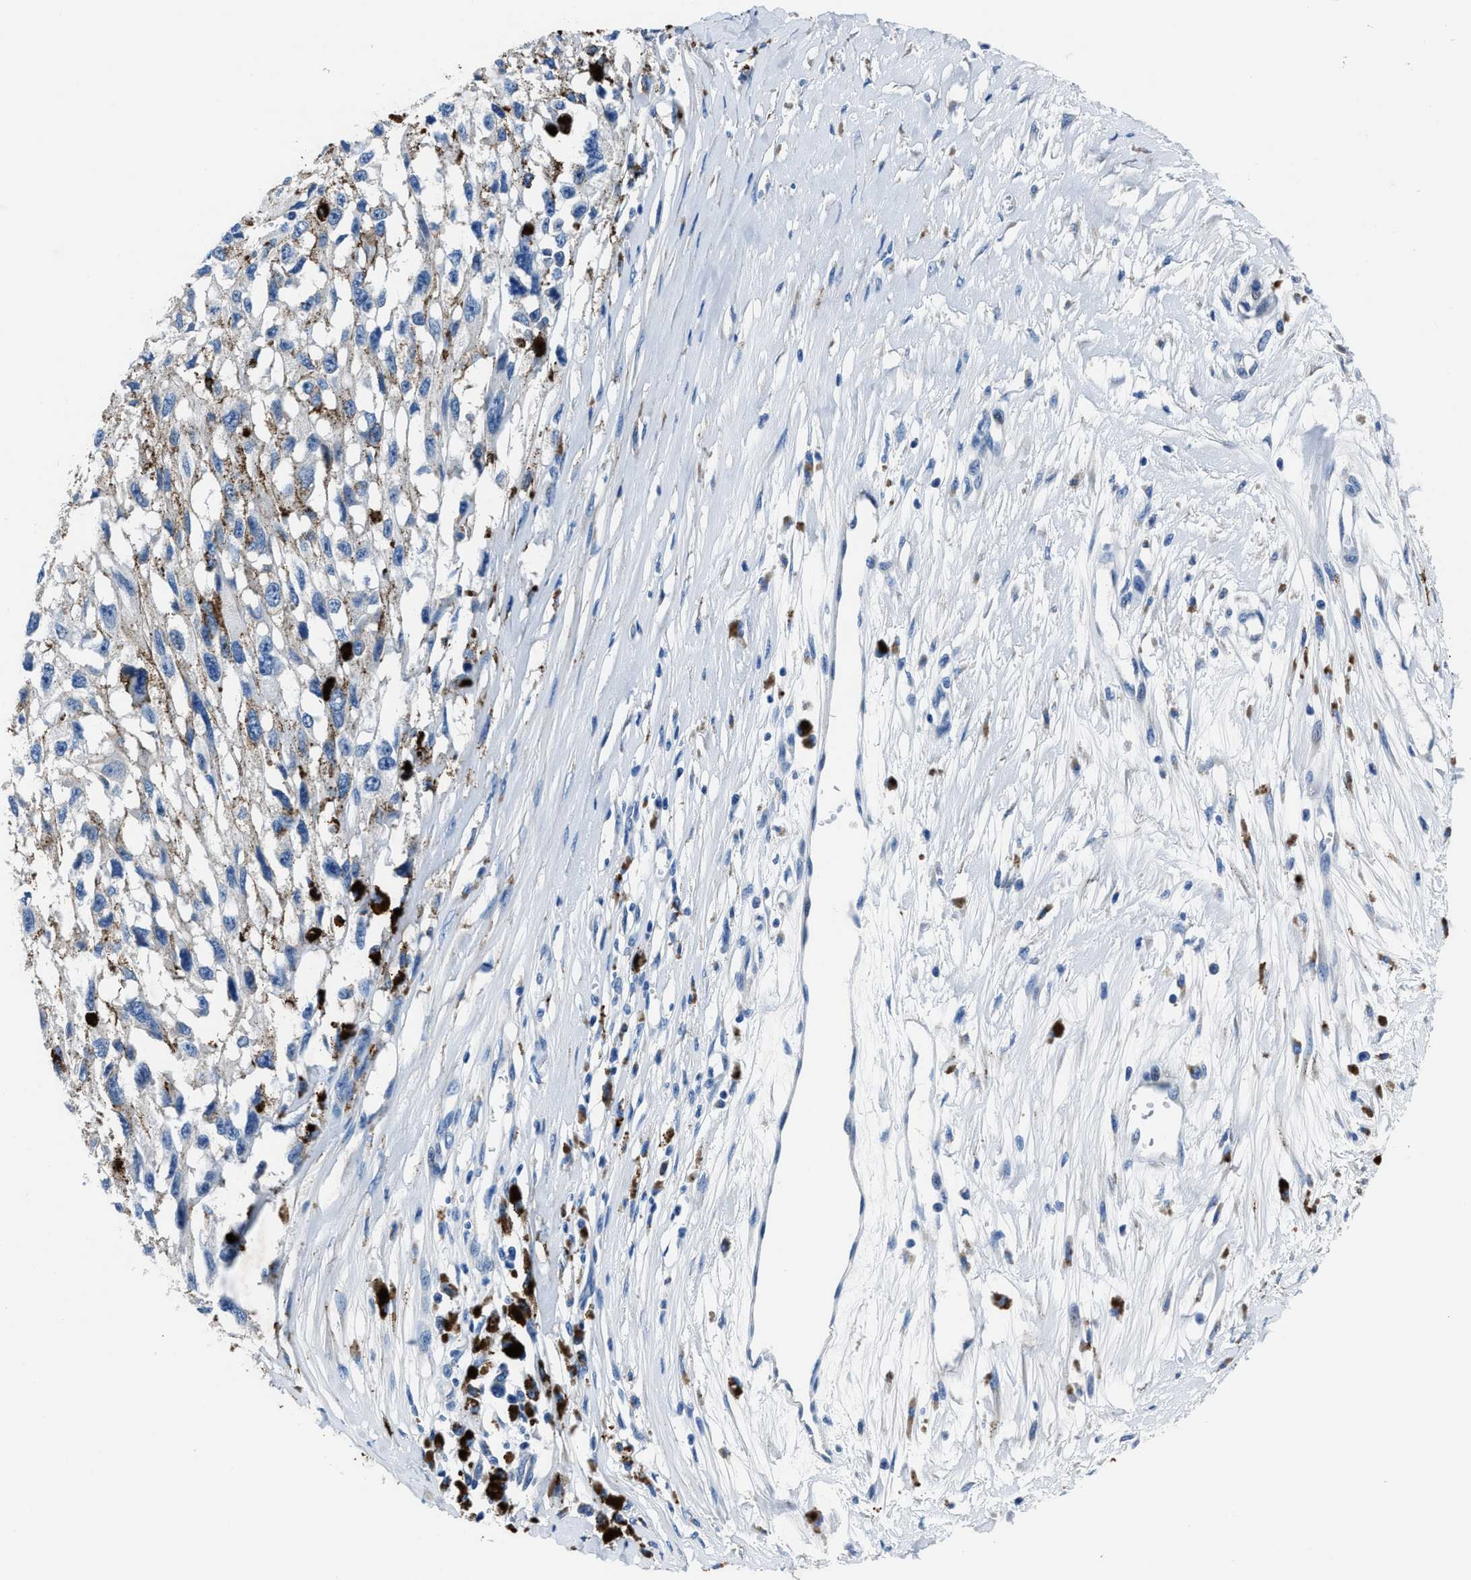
{"staining": {"intensity": "negative", "quantity": "none", "location": "none"}, "tissue": "melanoma", "cell_type": "Tumor cells", "image_type": "cancer", "snomed": [{"axis": "morphology", "description": "Malignant melanoma, Metastatic site"}, {"axis": "topography", "description": "Lymph node"}], "caption": "The image demonstrates no staining of tumor cells in malignant melanoma (metastatic site).", "gene": "NACAD", "patient": {"sex": "male", "age": 59}}